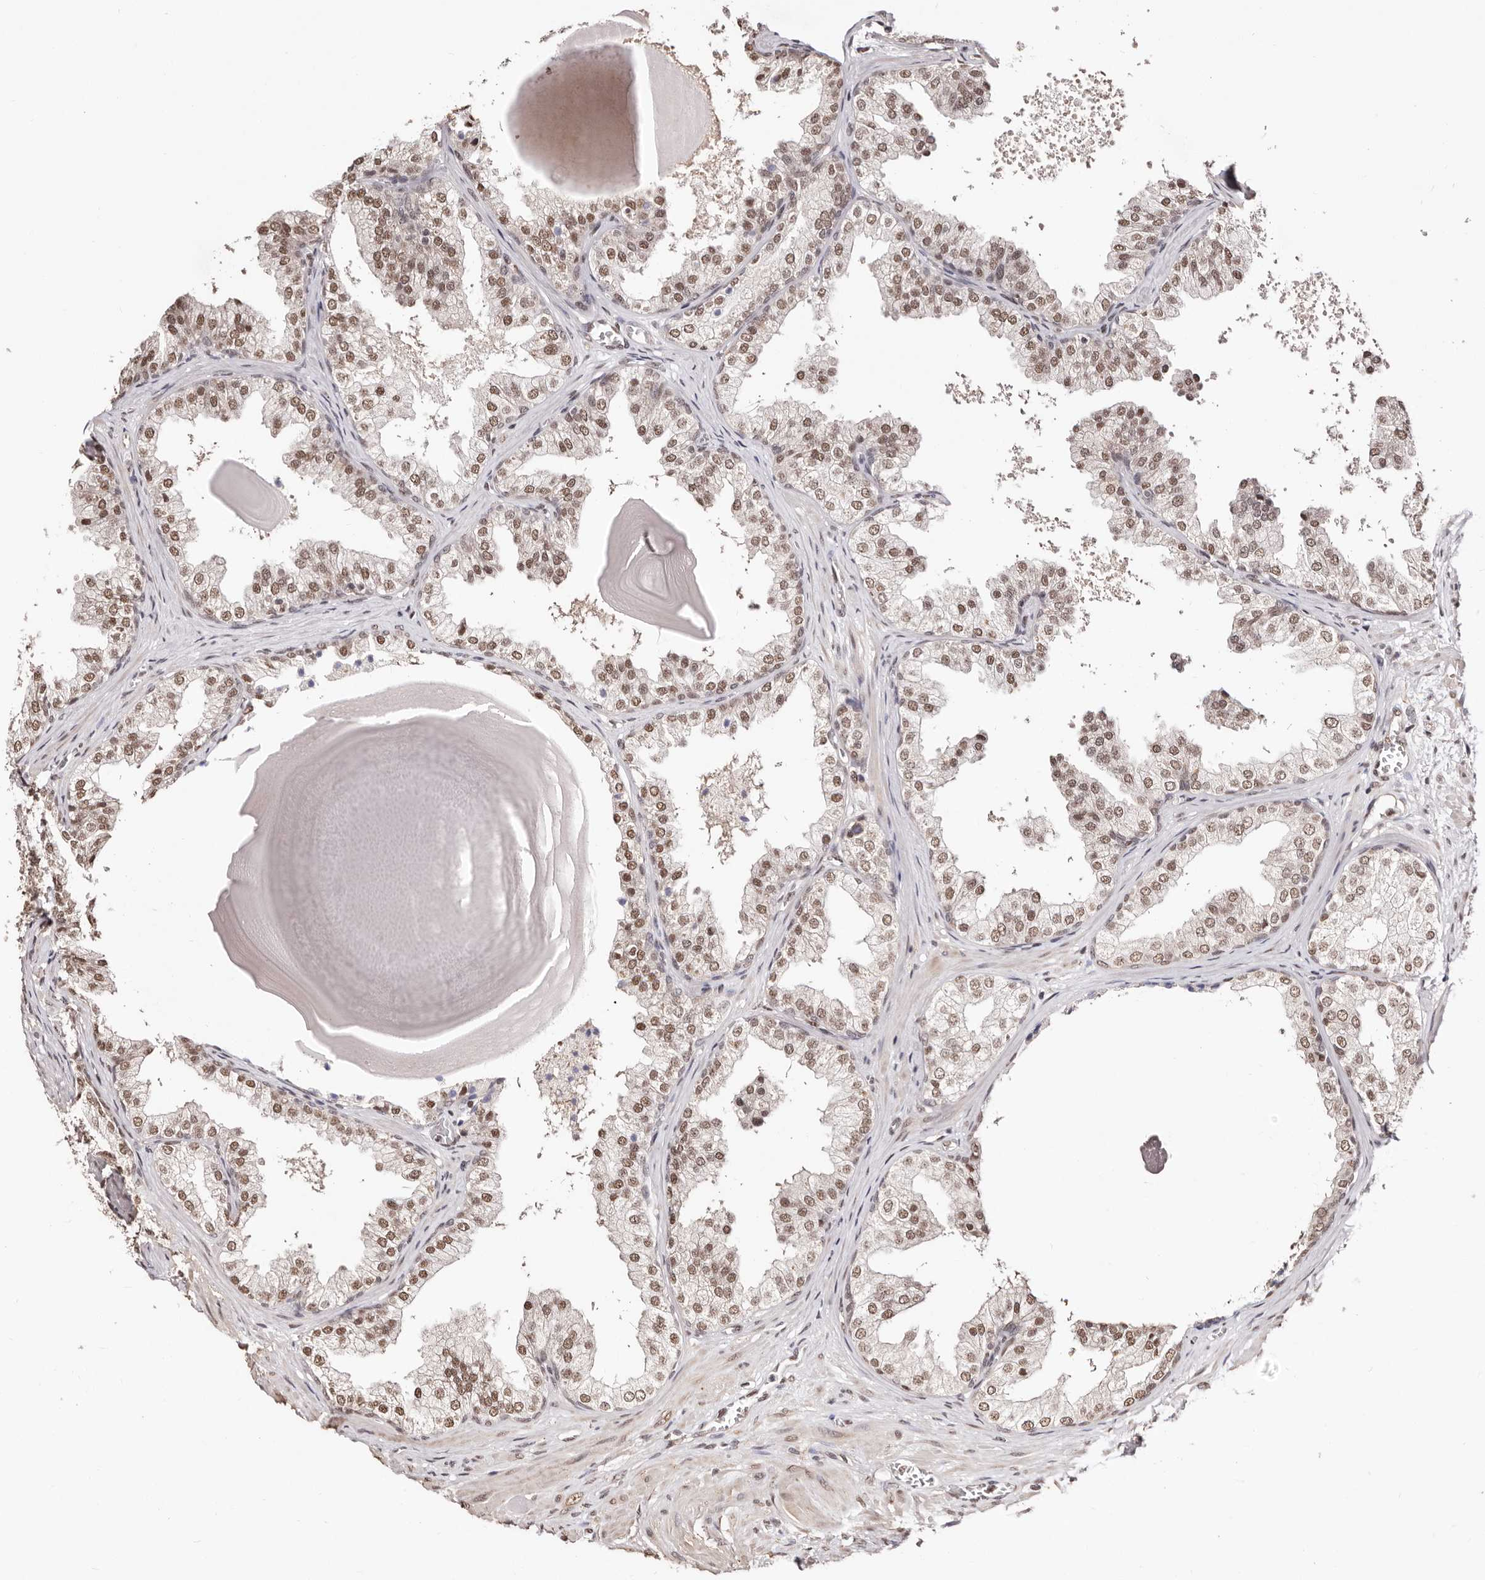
{"staining": {"intensity": "moderate", "quantity": ">75%", "location": "nuclear"}, "tissue": "prostate", "cell_type": "Glandular cells", "image_type": "normal", "snomed": [{"axis": "morphology", "description": "Normal tissue, NOS"}, {"axis": "topography", "description": "Prostate"}], "caption": "This histopathology image demonstrates immunohistochemistry staining of unremarkable human prostate, with medium moderate nuclear positivity in about >75% of glandular cells.", "gene": "BICRAL", "patient": {"sex": "male", "age": 48}}